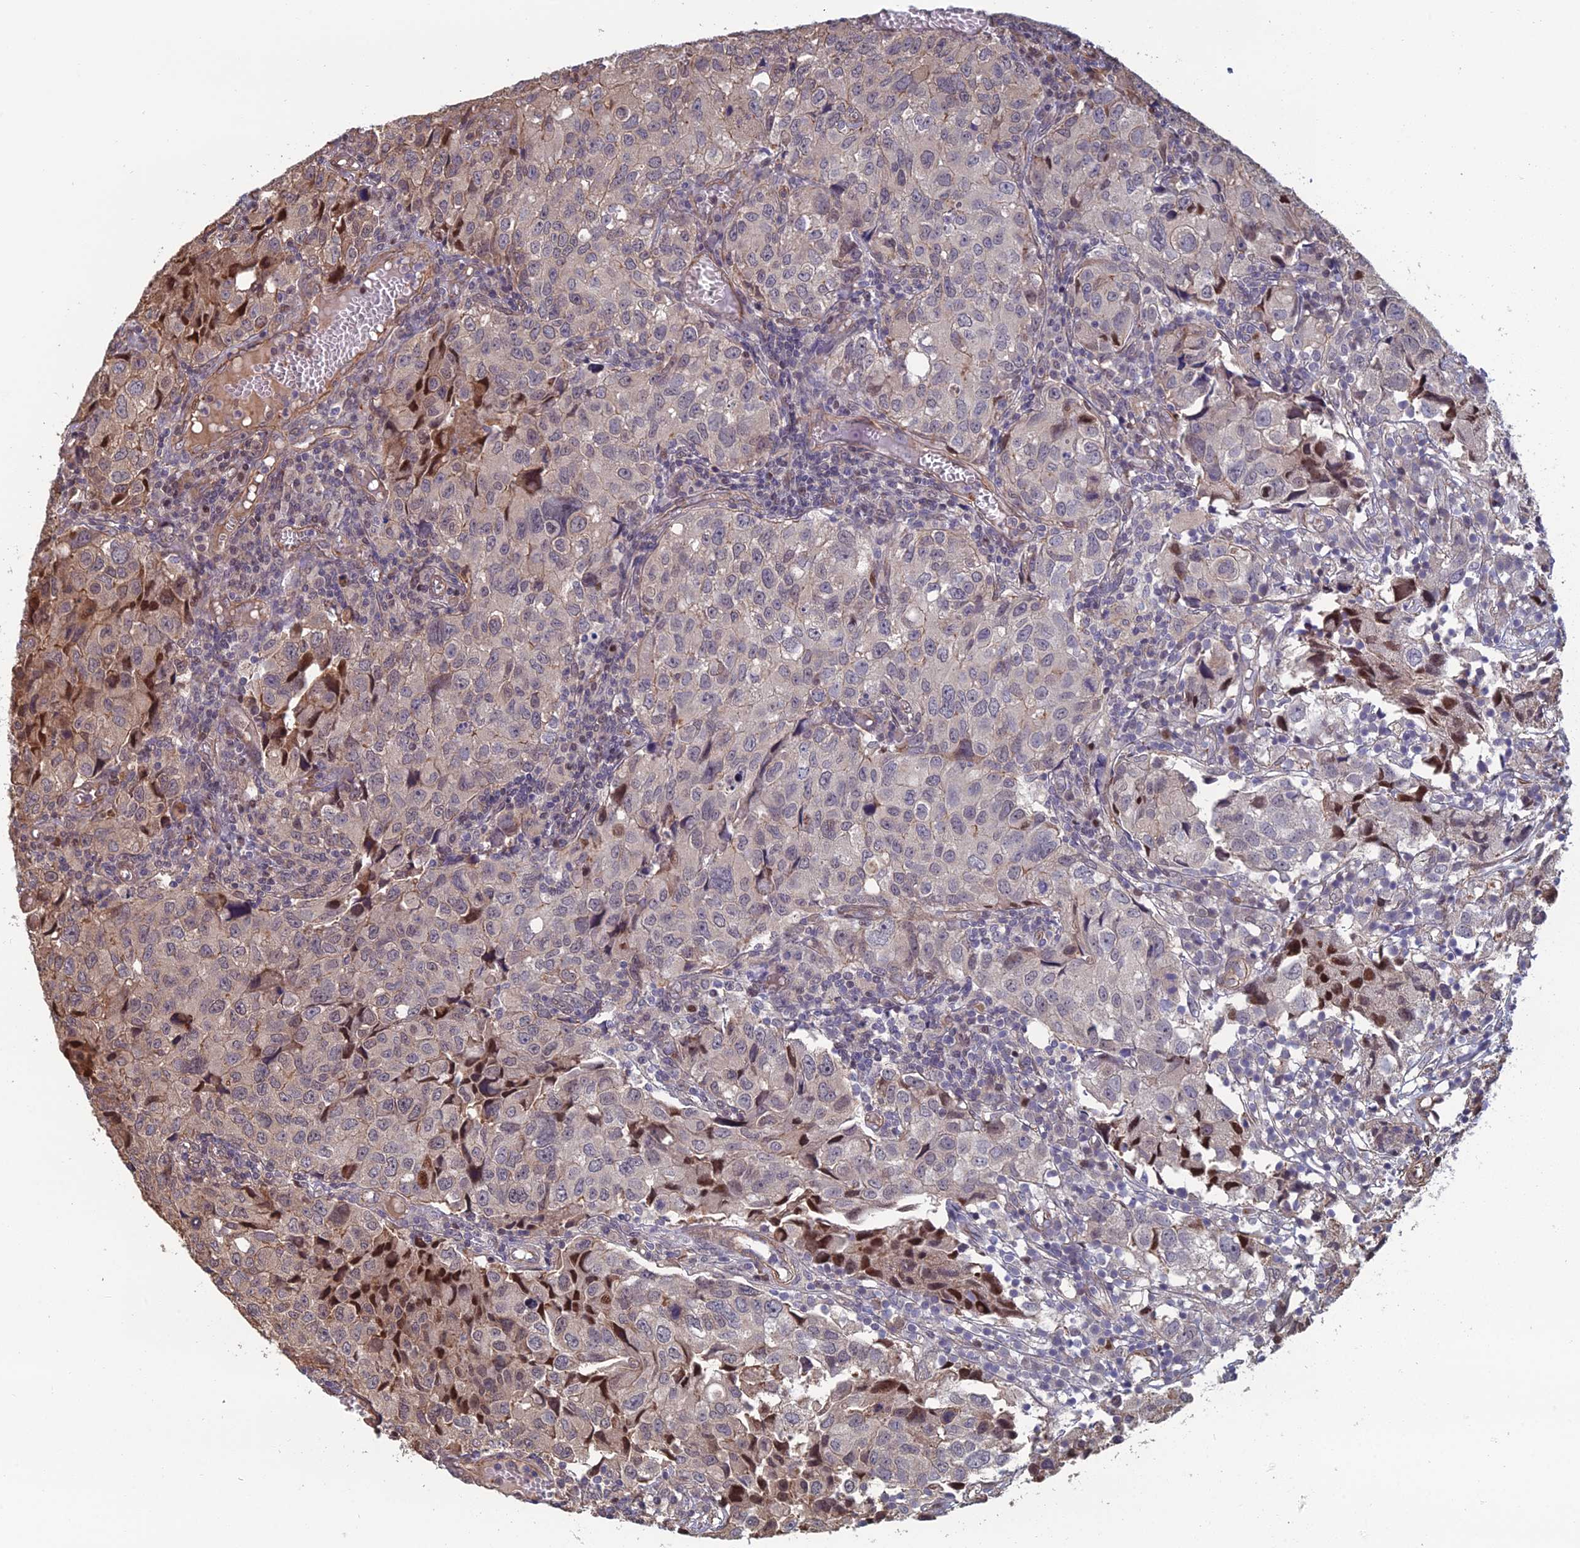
{"staining": {"intensity": "negative", "quantity": "none", "location": "none"}, "tissue": "urothelial cancer", "cell_type": "Tumor cells", "image_type": "cancer", "snomed": [{"axis": "morphology", "description": "Urothelial carcinoma, High grade"}, {"axis": "topography", "description": "Urinary bladder"}], "caption": "High power microscopy photomicrograph of an immunohistochemistry (IHC) photomicrograph of urothelial cancer, revealing no significant positivity in tumor cells.", "gene": "CCDC183", "patient": {"sex": "female", "age": 75}}